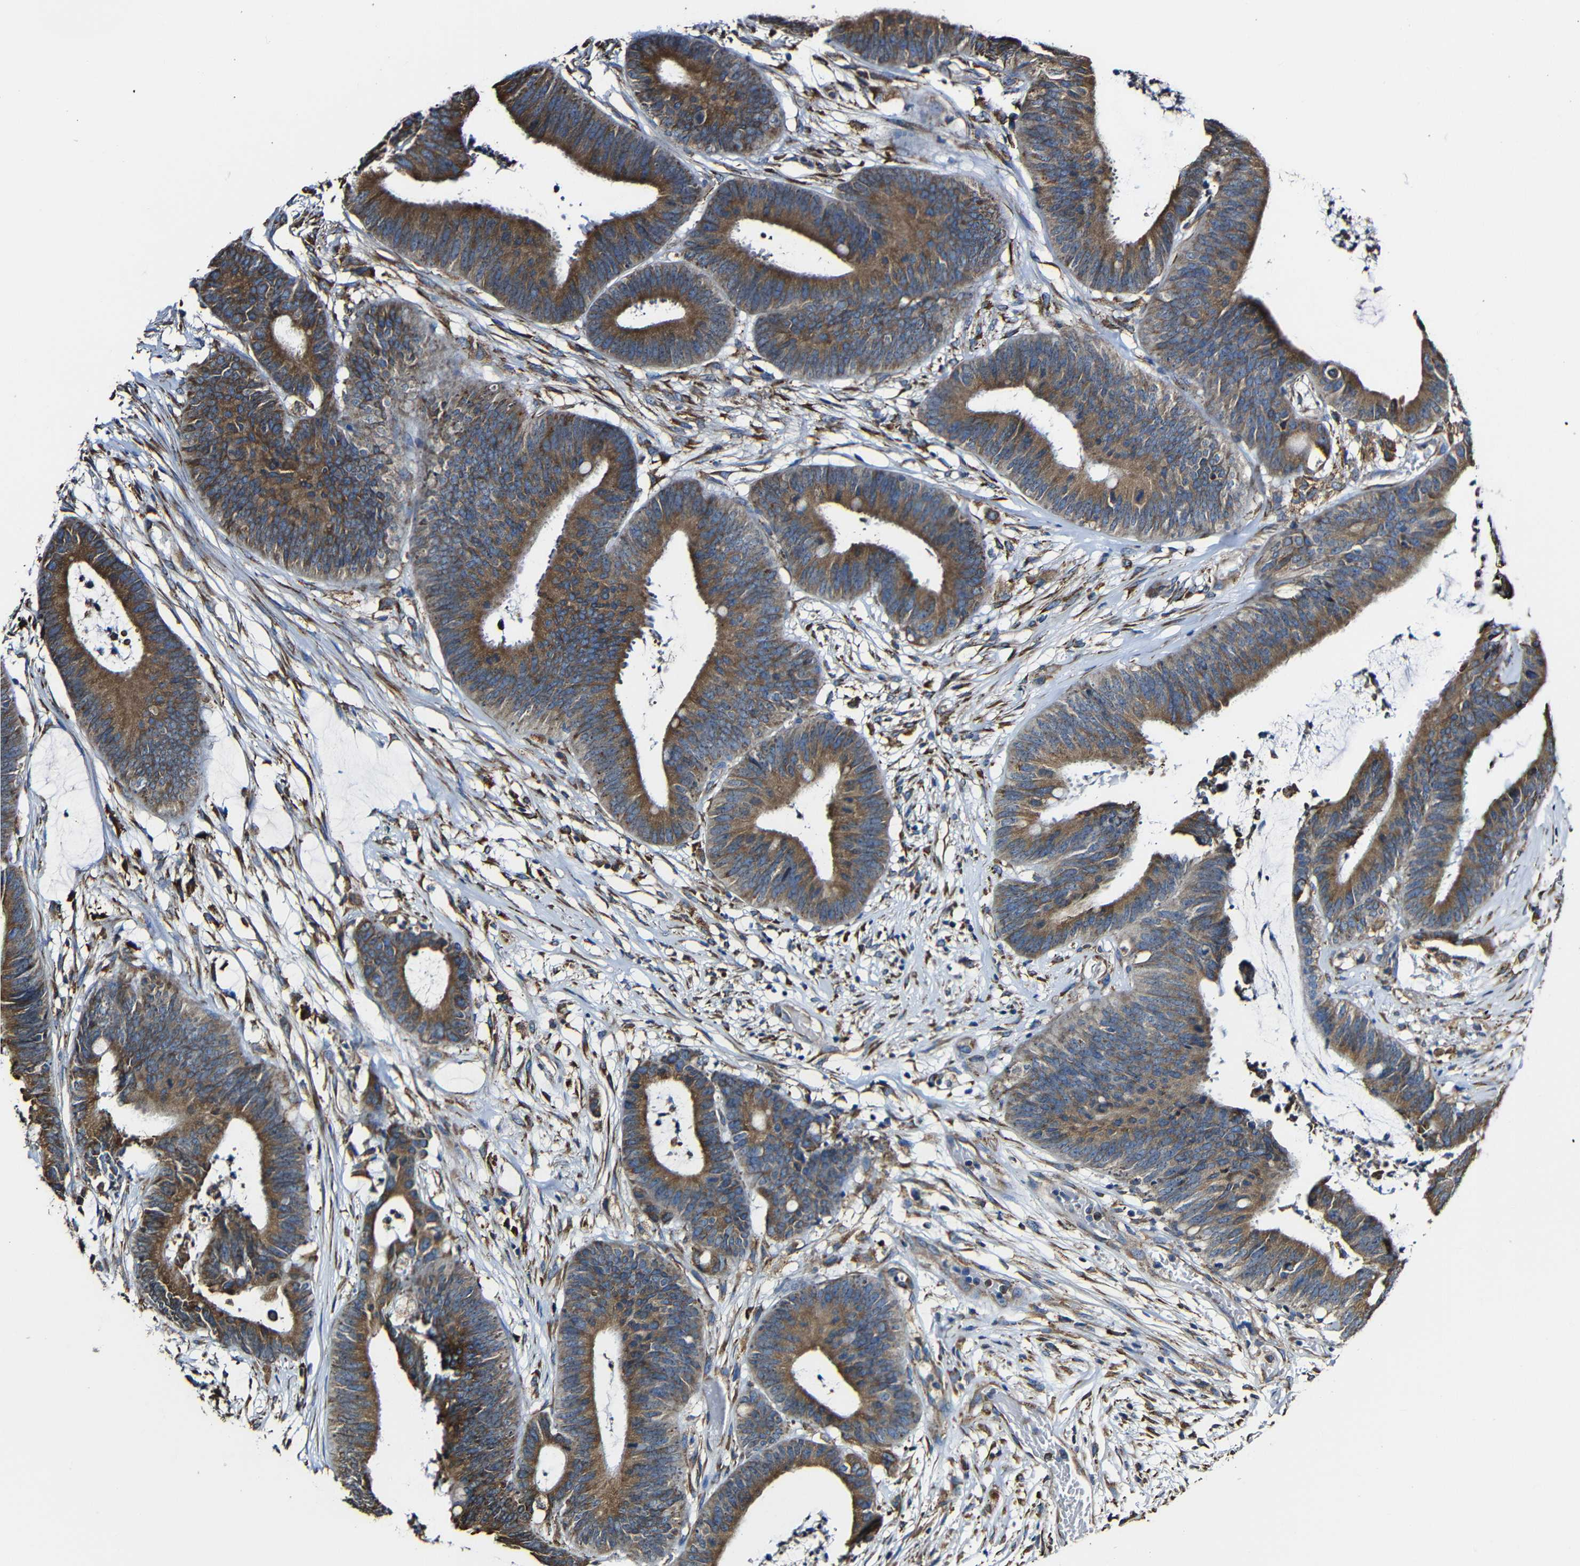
{"staining": {"intensity": "moderate", "quantity": ">75%", "location": "cytoplasmic/membranous"}, "tissue": "colorectal cancer", "cell_type": "Tumor cells", "image_type": "cancer", "snomed": [{"axis": "morphology", "description": "Adenocarcinoma, NOS"}, {"axis": "topography", "description": "Rectum"}], "caption": "IHC histopathology image of neoplastic tissue: colorectal cancer stained using immunohistochemistry (IHC) reveals medium levels of moderate protein expression localized specifically in the cytoplasmic/membranous of tumor cells, appearing as a cytoplasmic/membranous brown color.", "gene": "PPIB", "patient": {"sex": "female", "age": 66}}